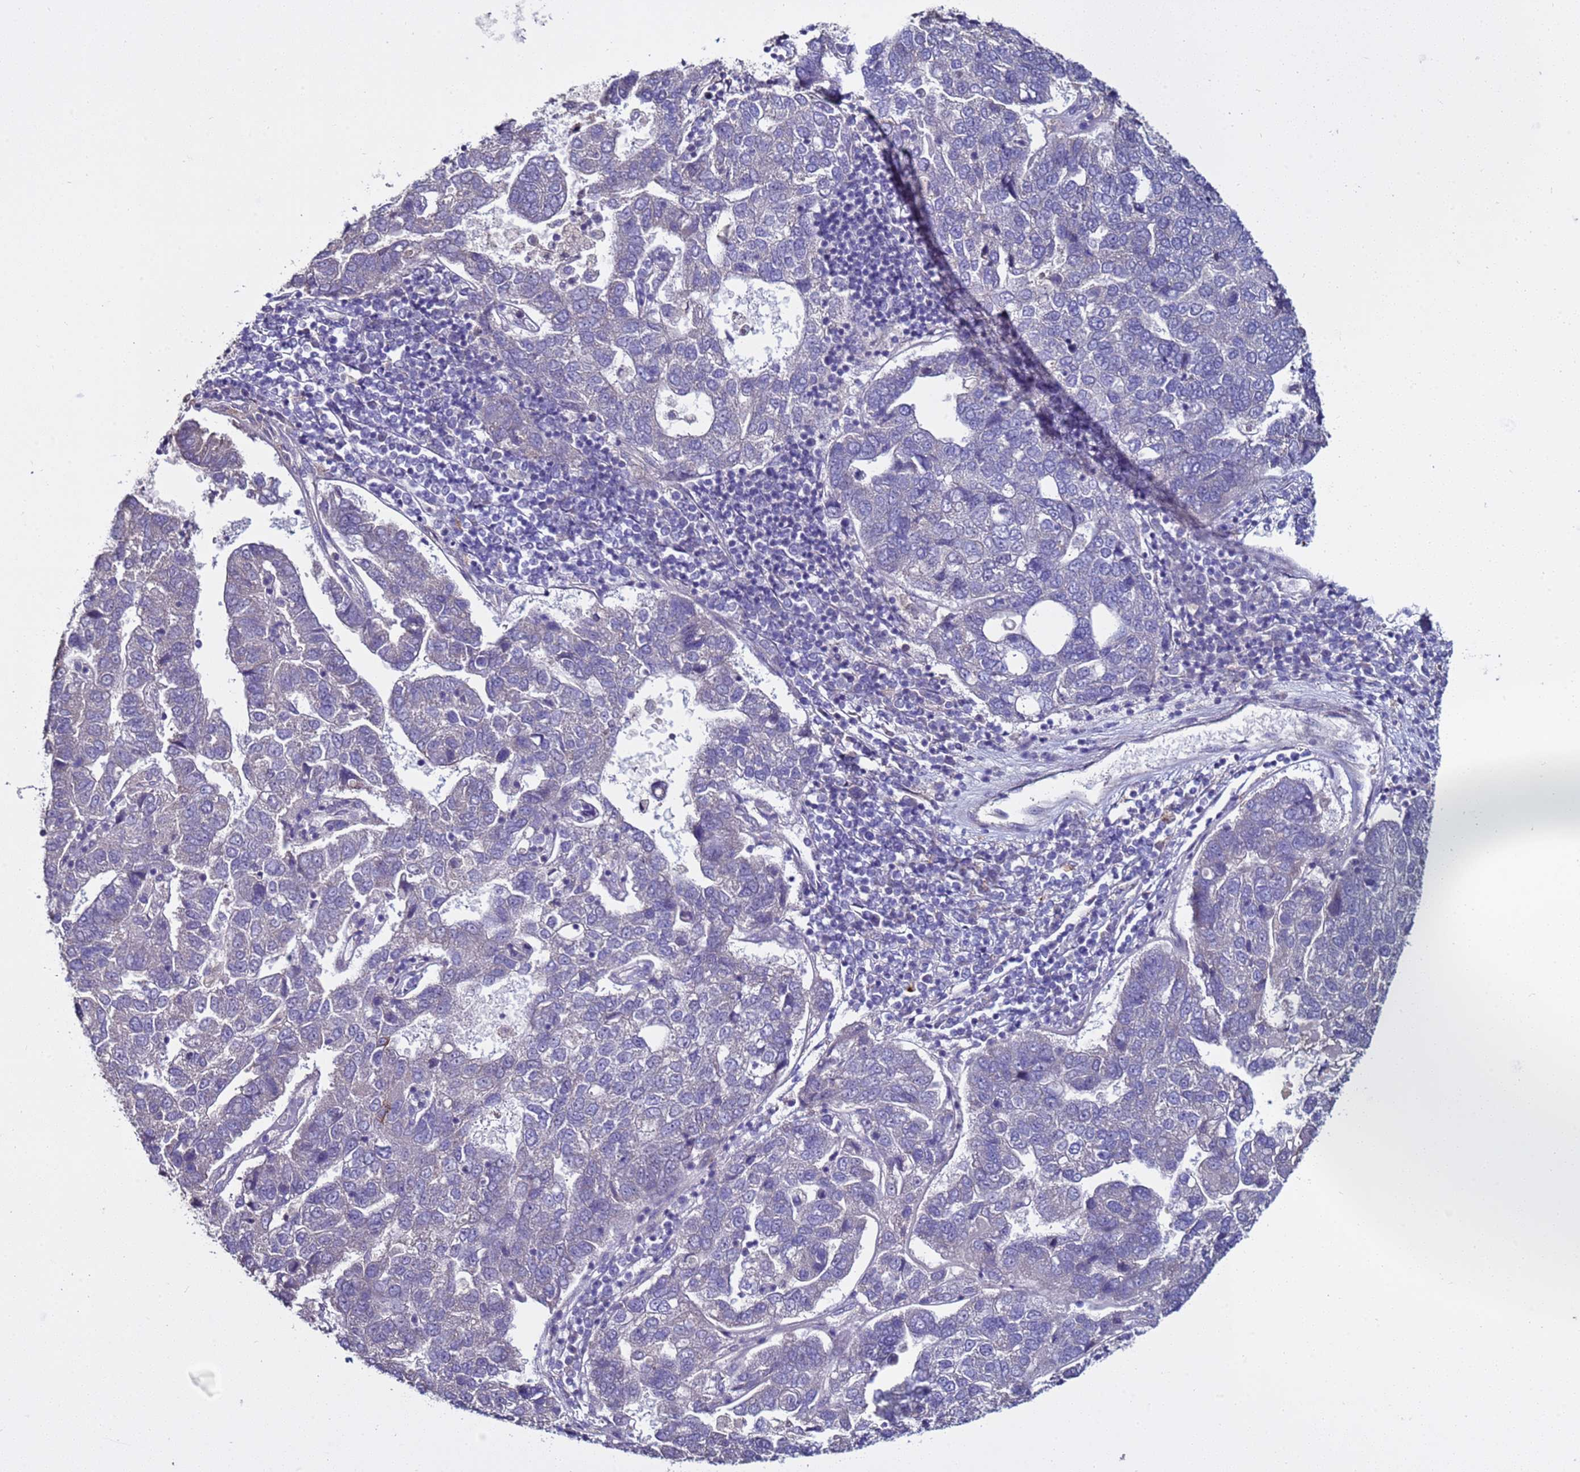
{"staining": {"intensity": "negative", "quantity": "none", "location": "none"}, "tissue": "pancreatic cancer", "cell_type": "Tumor cells", "image_type": "cancer", "snomed": [{"axis": "morphology", "description": "Adenocarcinoma, NOS"}, {"axis": "topography", "description": "Pancreas"}], "caption": "This is an immunohistochemistry (IHC) image of human adenocarcinoma (pancreatic). There is no staining in tumor cells.", "gene": "RABL2B", "patient": {"sex": "female", "age": 61}}